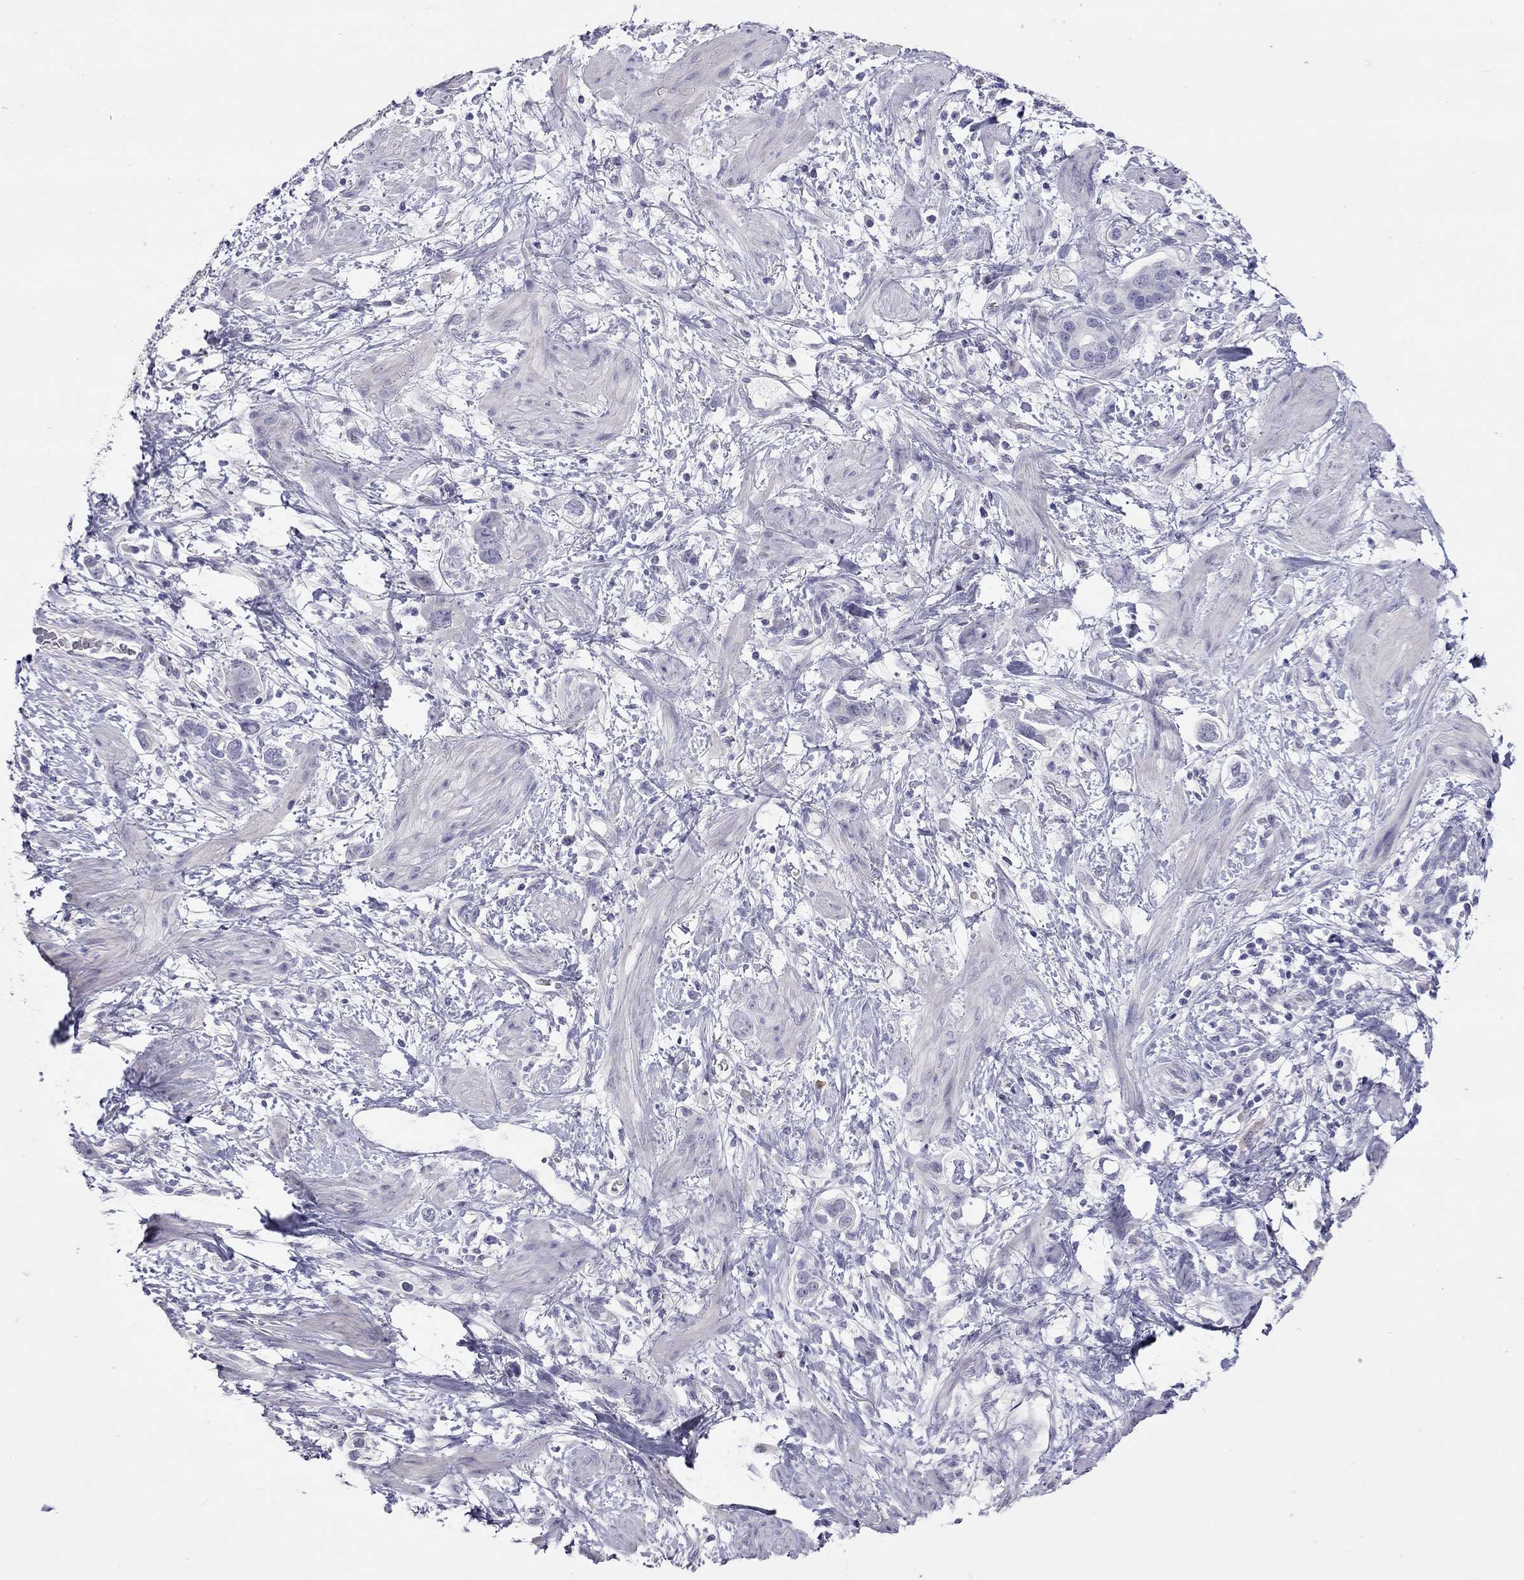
{"staining": {"intensity": "negative", "quantity": "none", "location": "none"}, "tissue": "stomach cancer", "cell_type": "Tumor cells", "image_type": "cancer", "snomed": [{"axis": "morphology", "description": "Adenocarcinoma, NOS"}, {"axis": "topography", "description": "Stomach, lower"}], "caption": "This histopathology image is of stomach adenocarcinoma stained with IHC to label a protein in brown with the nuclei are counter-stained blue. There is no expression in tumor cells.", "gene": "MUC16", "patient": {"sex": "female", "age": 93}}